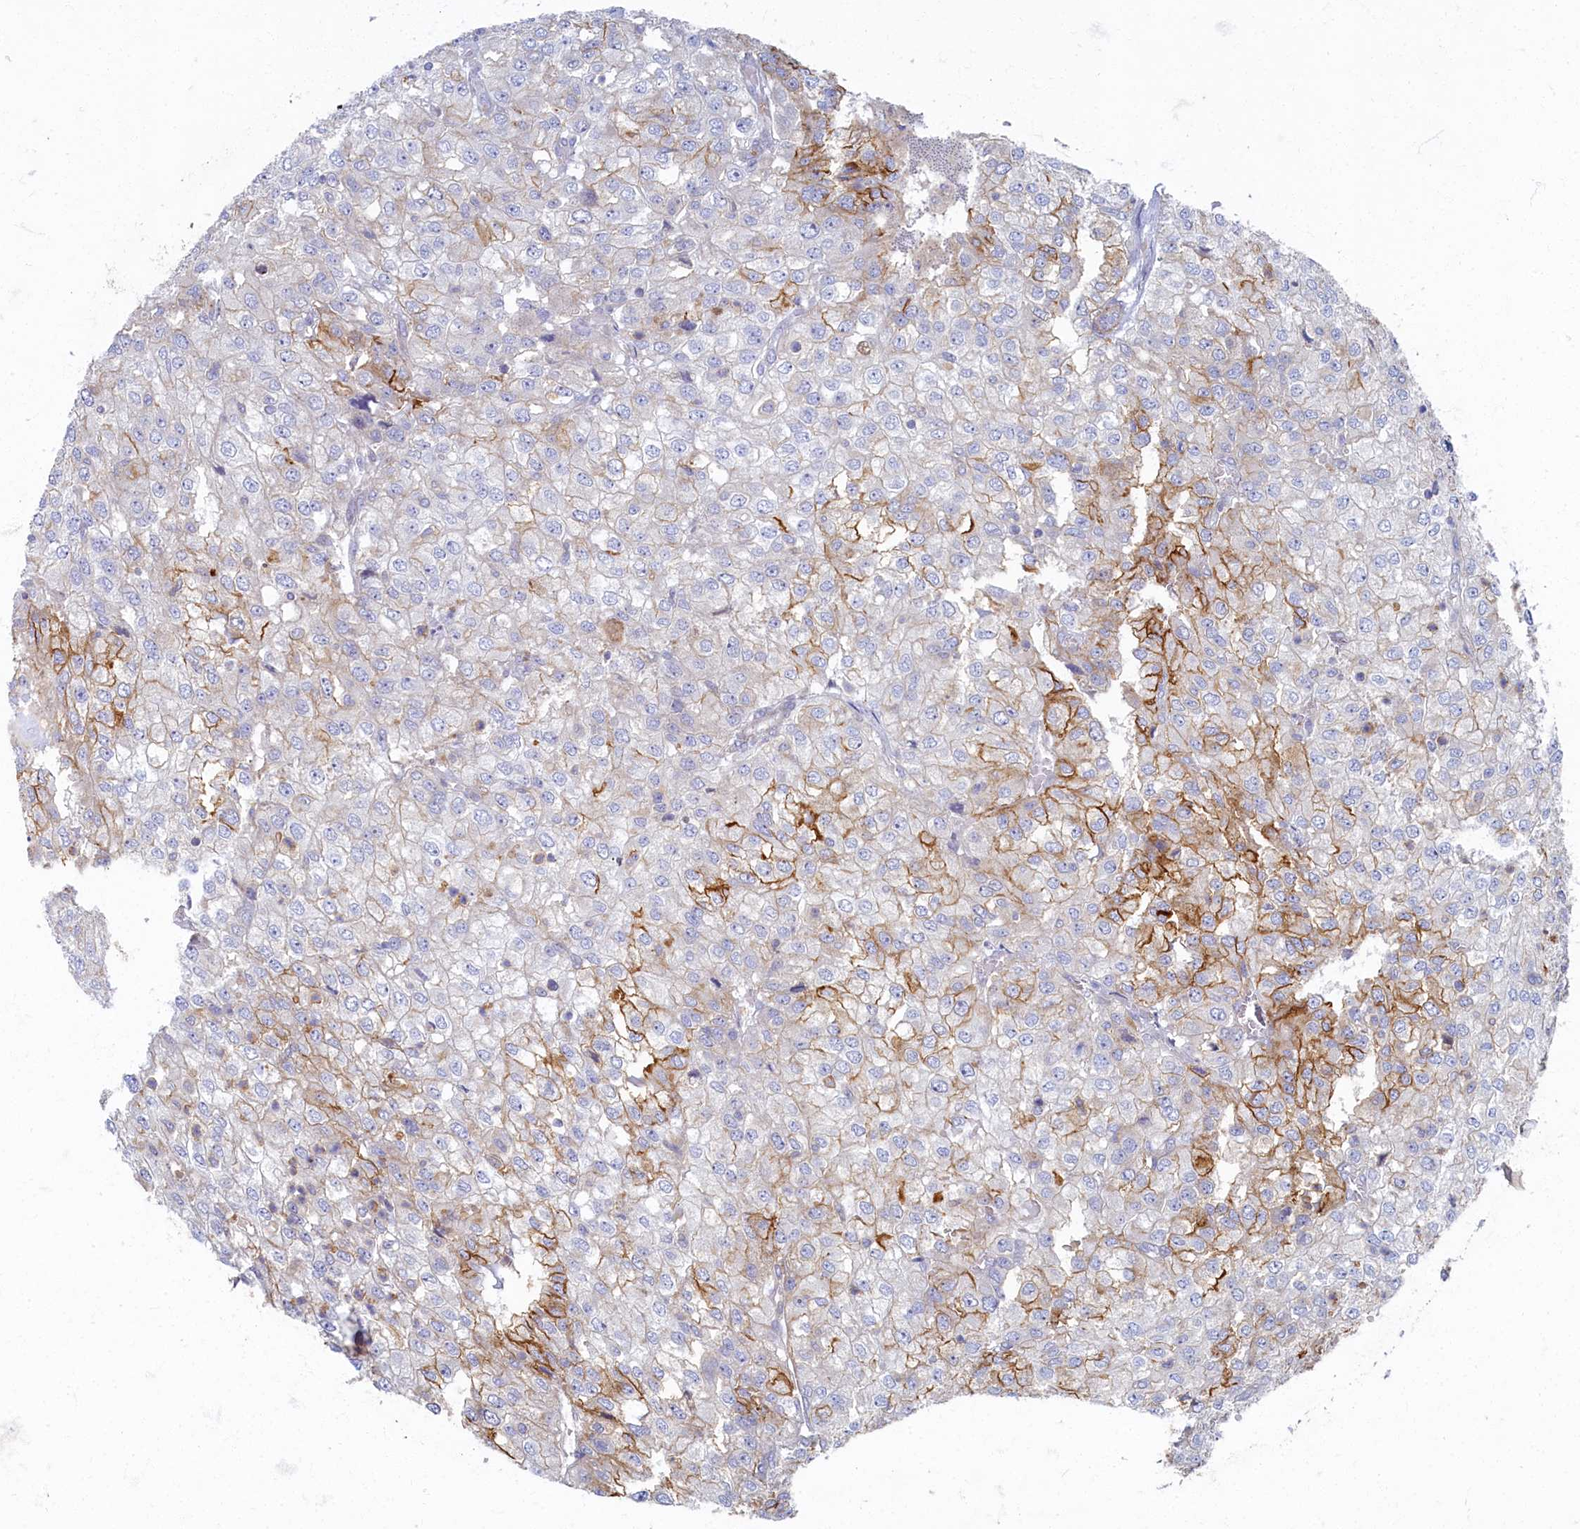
{"staining": {"intensity": "moderate", "quantity": "25%-75%", "location": "cytoplasmic/membranous"}, "tissue": "renal cancer", "cell_type": "Tumor cells", "image_type": "cancer", "snomed": [{"axis": "morphology", "description": "Adenocarcinoma, NOS"}, {"axis": "topography", "description": "Kidney"}], "caption": "Adenocarcinoma (renal) stained with DAB (3,3'-diaminobenzidine) immunohistochemistry (IHC) reveals medium levels of moderate cytoplasmic/membranous expression in about 25%-75% of tumor cells.", "gene": "PSMG2", "patient": {"sex": "female", "age": 54}}